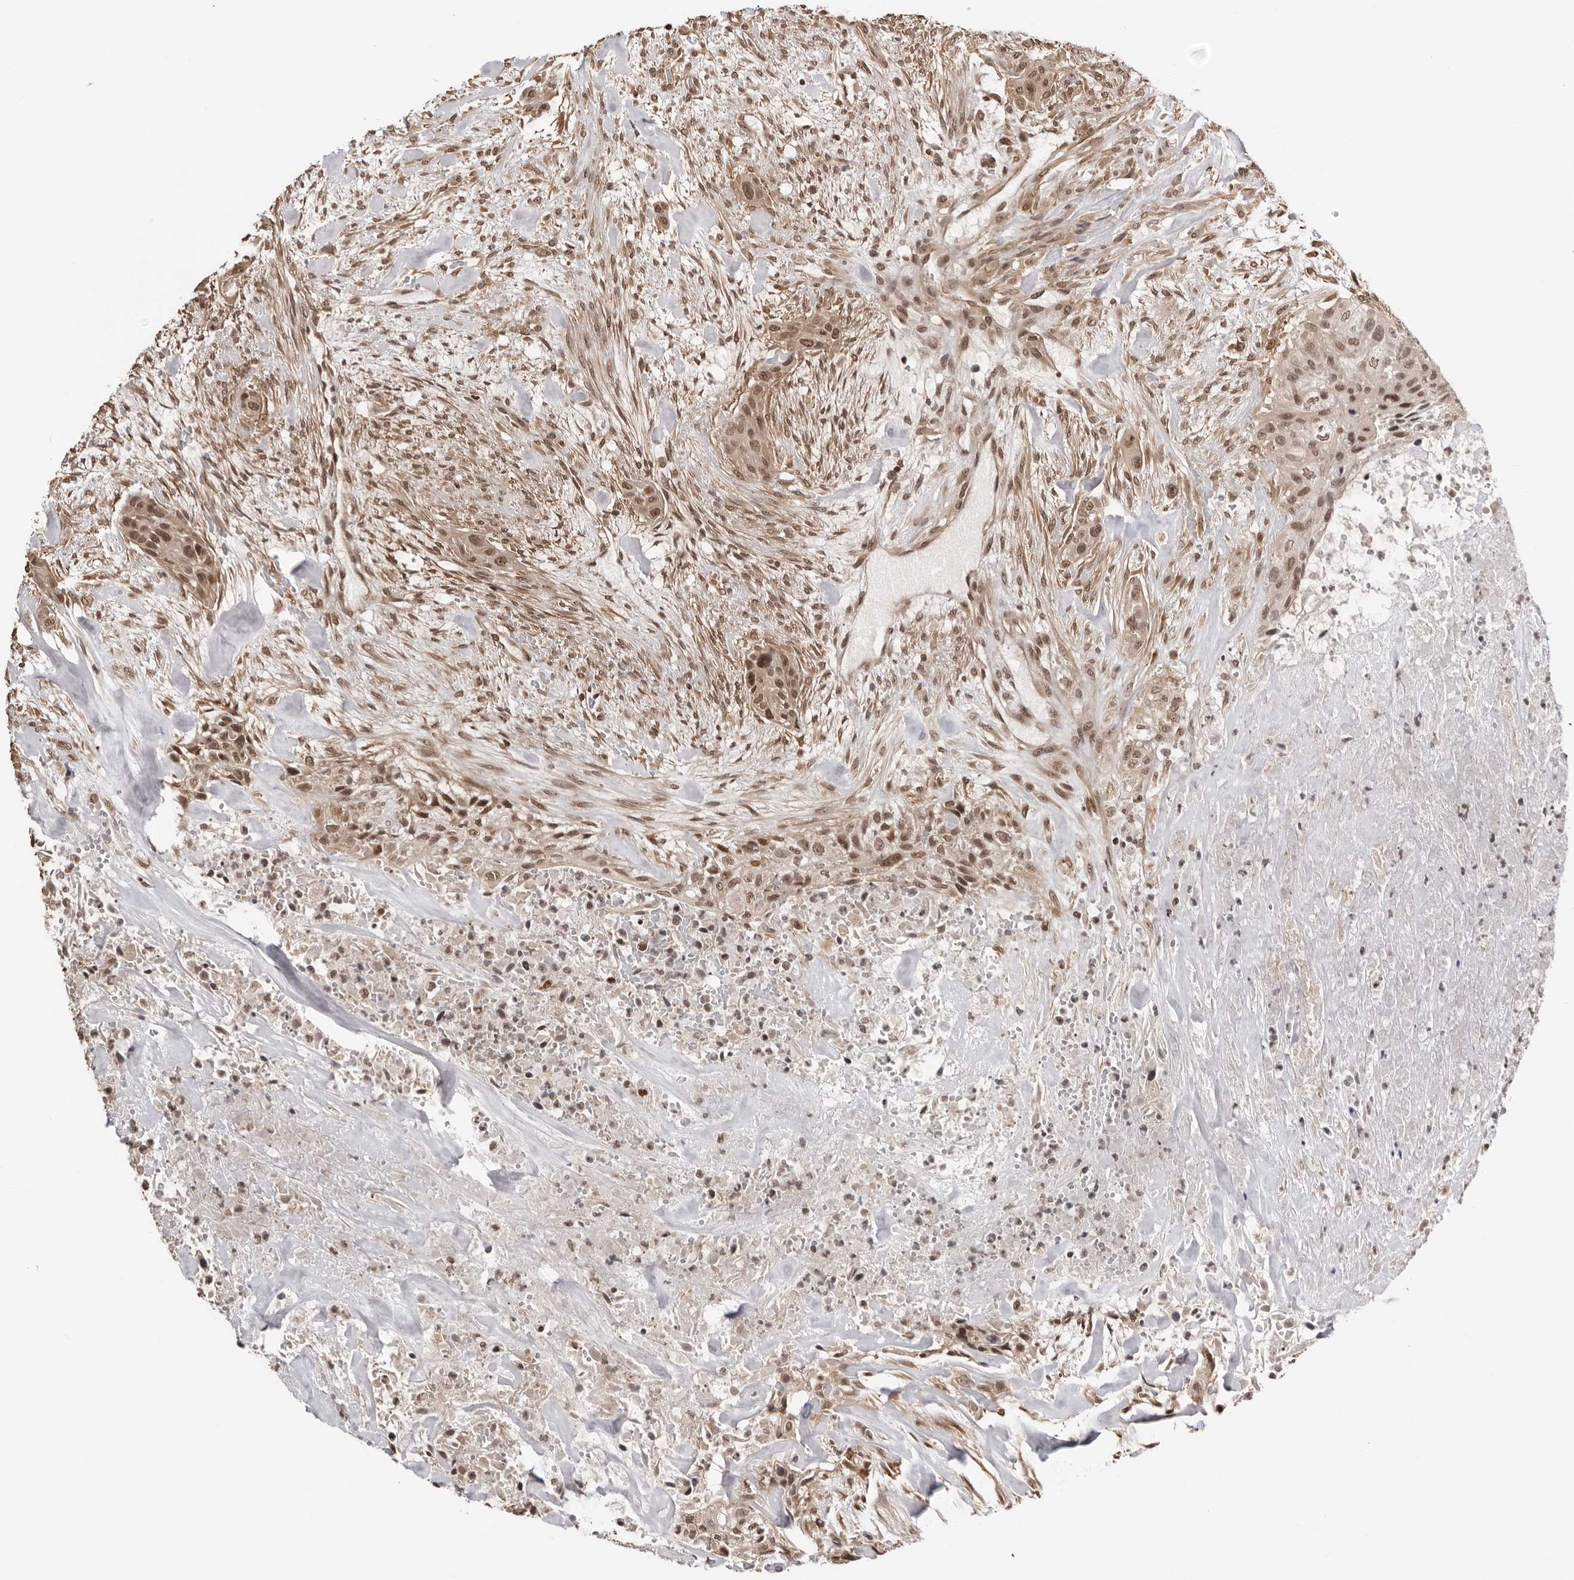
{"staining": {"intensity": "moderate", "quantity": "25%-75%", "location": "nuclear"}, "tissue": "urothelial cancer", "cell_type": "Tumor cells", "image_type": "cancer", "snomed": [{"axis": "morphology", "description": "Urothelial carcinoma, High grade"}, {"axis": "topography", "description": "Urinary bladder"}], "caption": "Urothelial cancer stained with immunohistochemistry demonstrates moderate nuclear expression in approximately 25%-75% of tumor cells. (Brightfield microscopy of DAB IHC at high magnification).", "gene": "SDE2", "patient": {"sex": "male", "age": 35}}